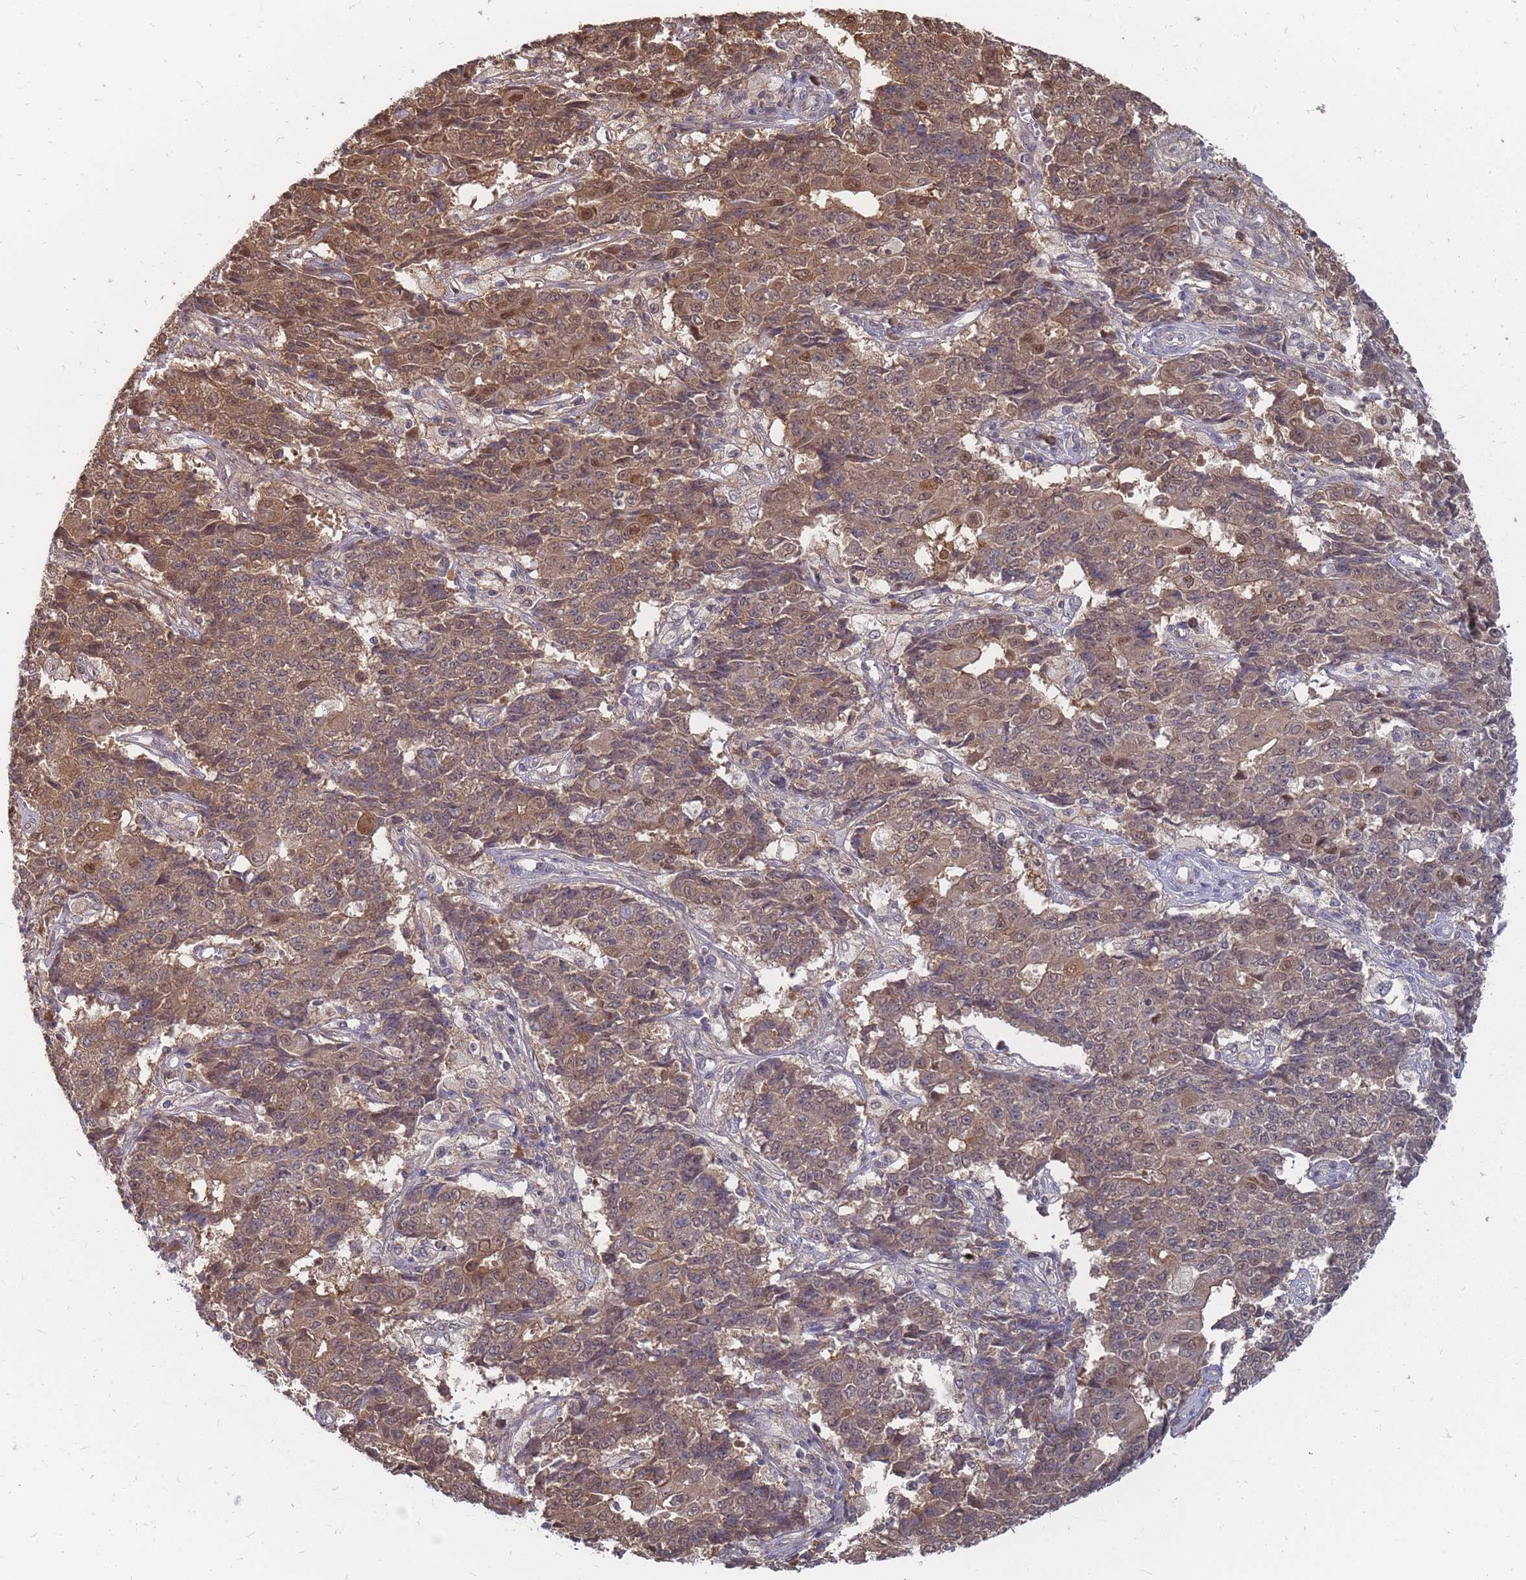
{"staining": {"intensity": "moderate", "quantity": ">75%", "location": "cytoplasmic/membranous,nuclear"}, "tissue": "ovarian cancer", "cell_type": "Tumor cells", "image_type": "cancer", "snomed": [{"axis": "morphology", "description": "Carcinoma, endometroid"}, {"axis": "topography", "description": "Ovary"}], "caption": "A brown stain shows moderate cytoplasmic/membranous and nuclear staining of a protein in human ovarian cancer (endometroid carcinoma) tumor cells.", "gene": "NKD1", "patient": {"sex": "female", "age": 42}}